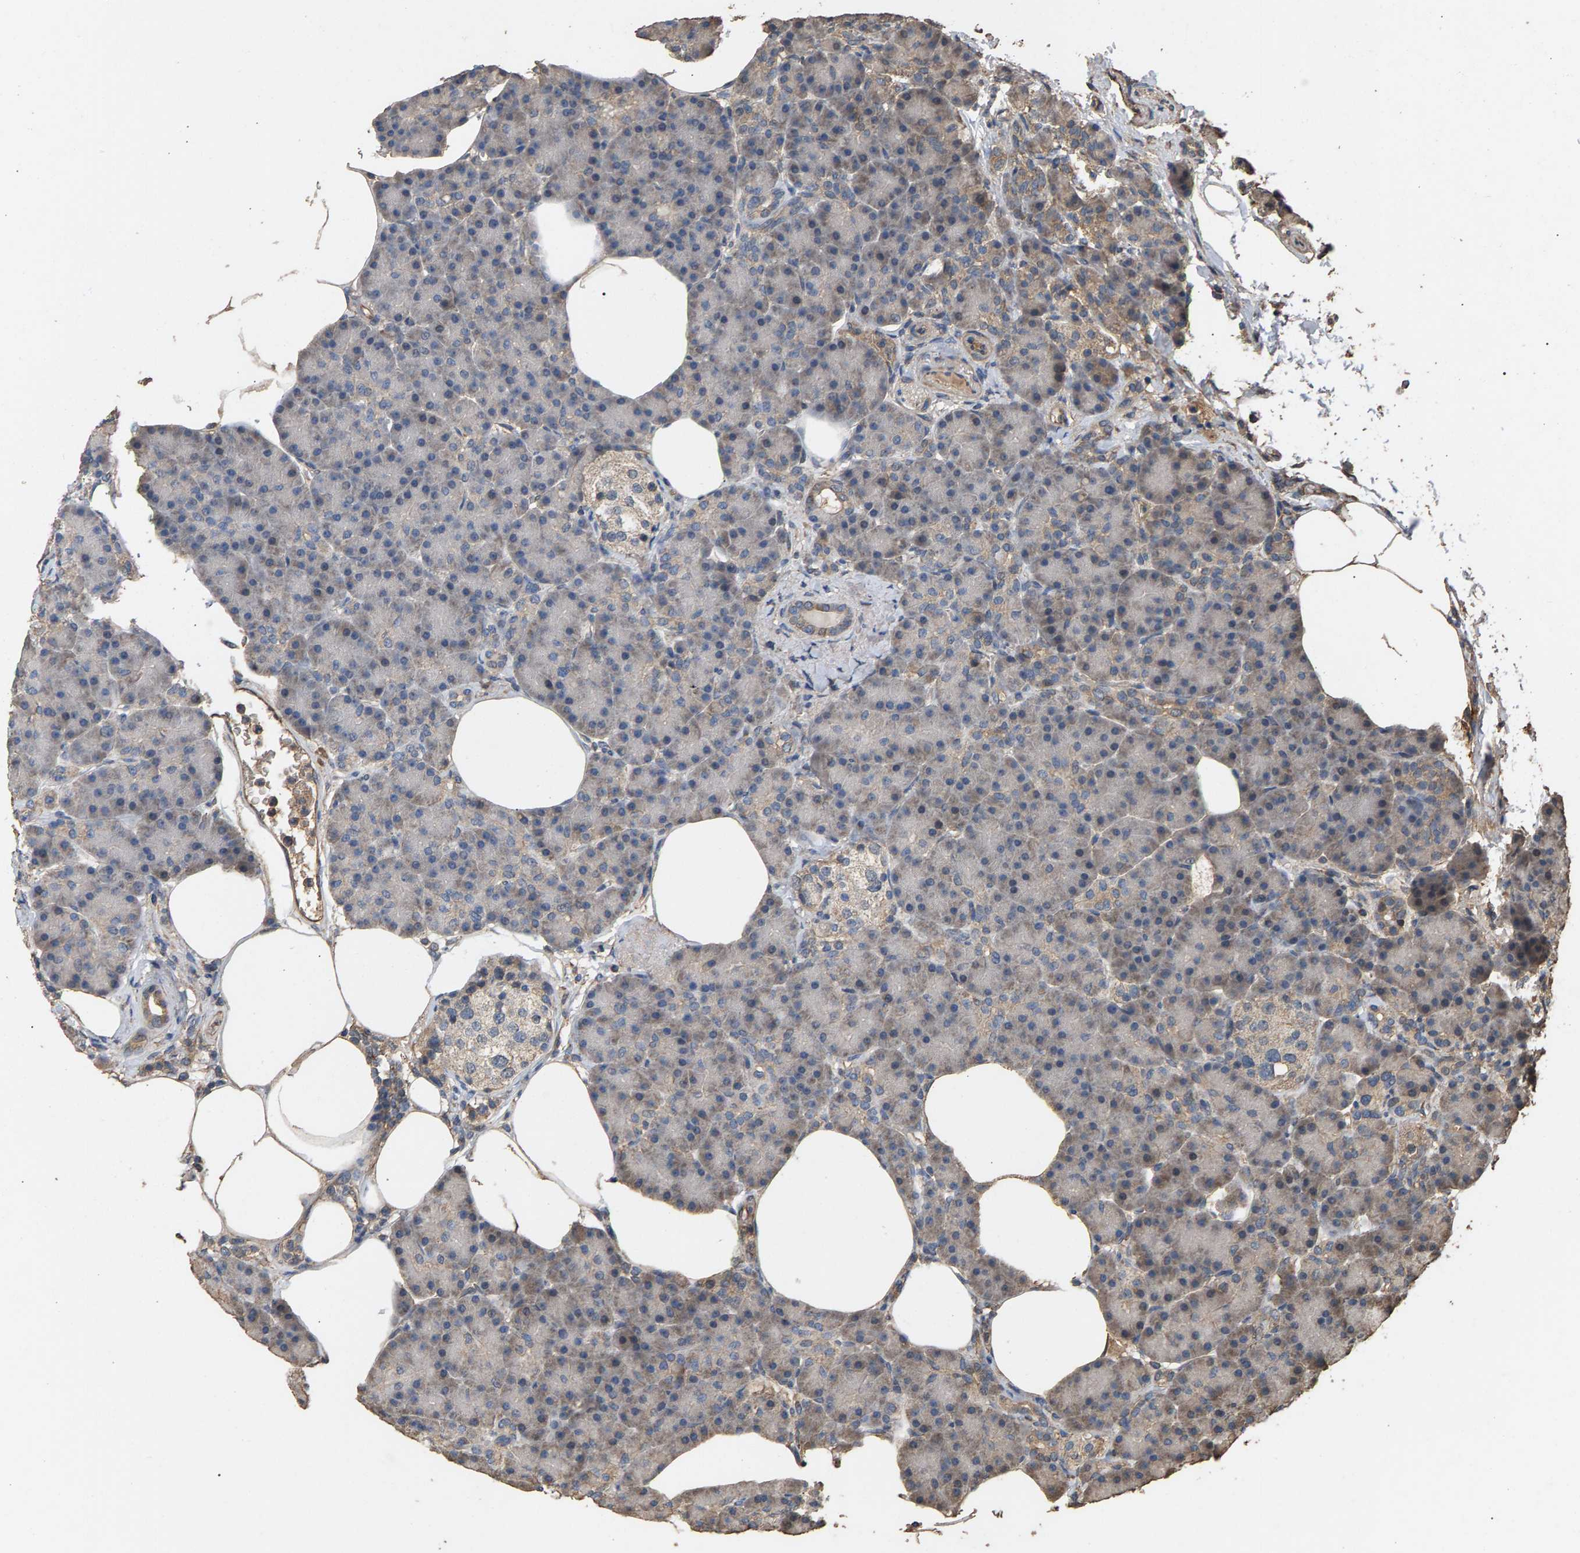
{"staining": {"intensity": "weak", "quantity": "<25%", "location": "cytoplasmic/membranous"}, "tissue": "pancreas", "cell_type": "Exocrine glandular cells", "image_type": "normal", "snomed": [{"axis": "morphology", "description": "Normal tissue, NOS"}, {"axis": "topography", "description": "Pancreas"}], "caption": "This is an immunohistochemistry (IHC) micrograph of unremarkable human pancreas. There is no staining in exocrine glandular cells.", "gene": "HTRA3", "patient": {"sex": "female", "age": 70}}